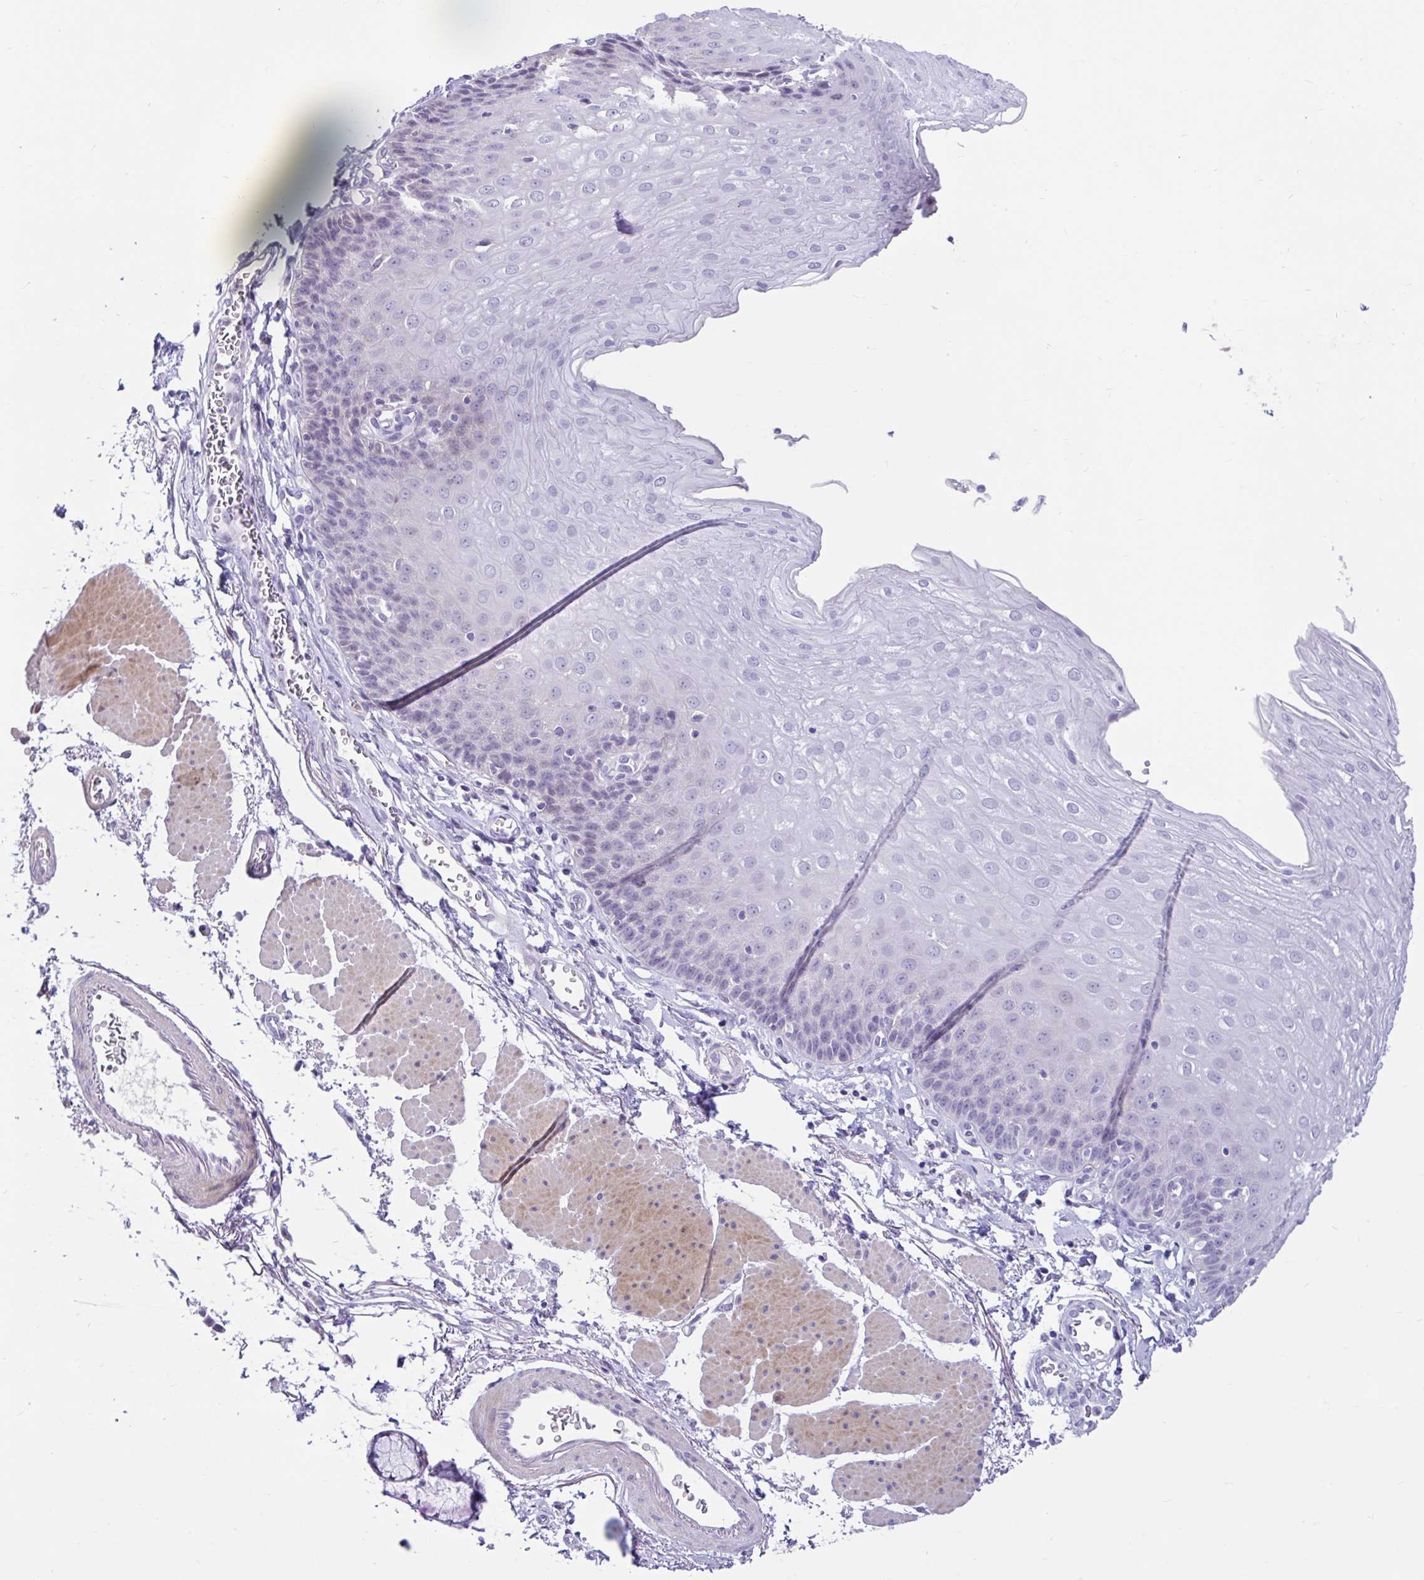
{"staining": {"intensity": "negative", "quantity": "none", "location": "none"}, "tissue": "esophagus", "cell_type": "Squamous epithelial cells", "image_type": "normal", "snomed": [{"axis": "morphology", "description": "Normal tissue, NOS"}, {"axis": "topography", "description": "Esophagus"}], "caption": "The micrograph displays no staining of squamous epithelial cells in benign esophagus.", "gene": "NHLH2", "patient": {"sex": "female", "age": 81}}